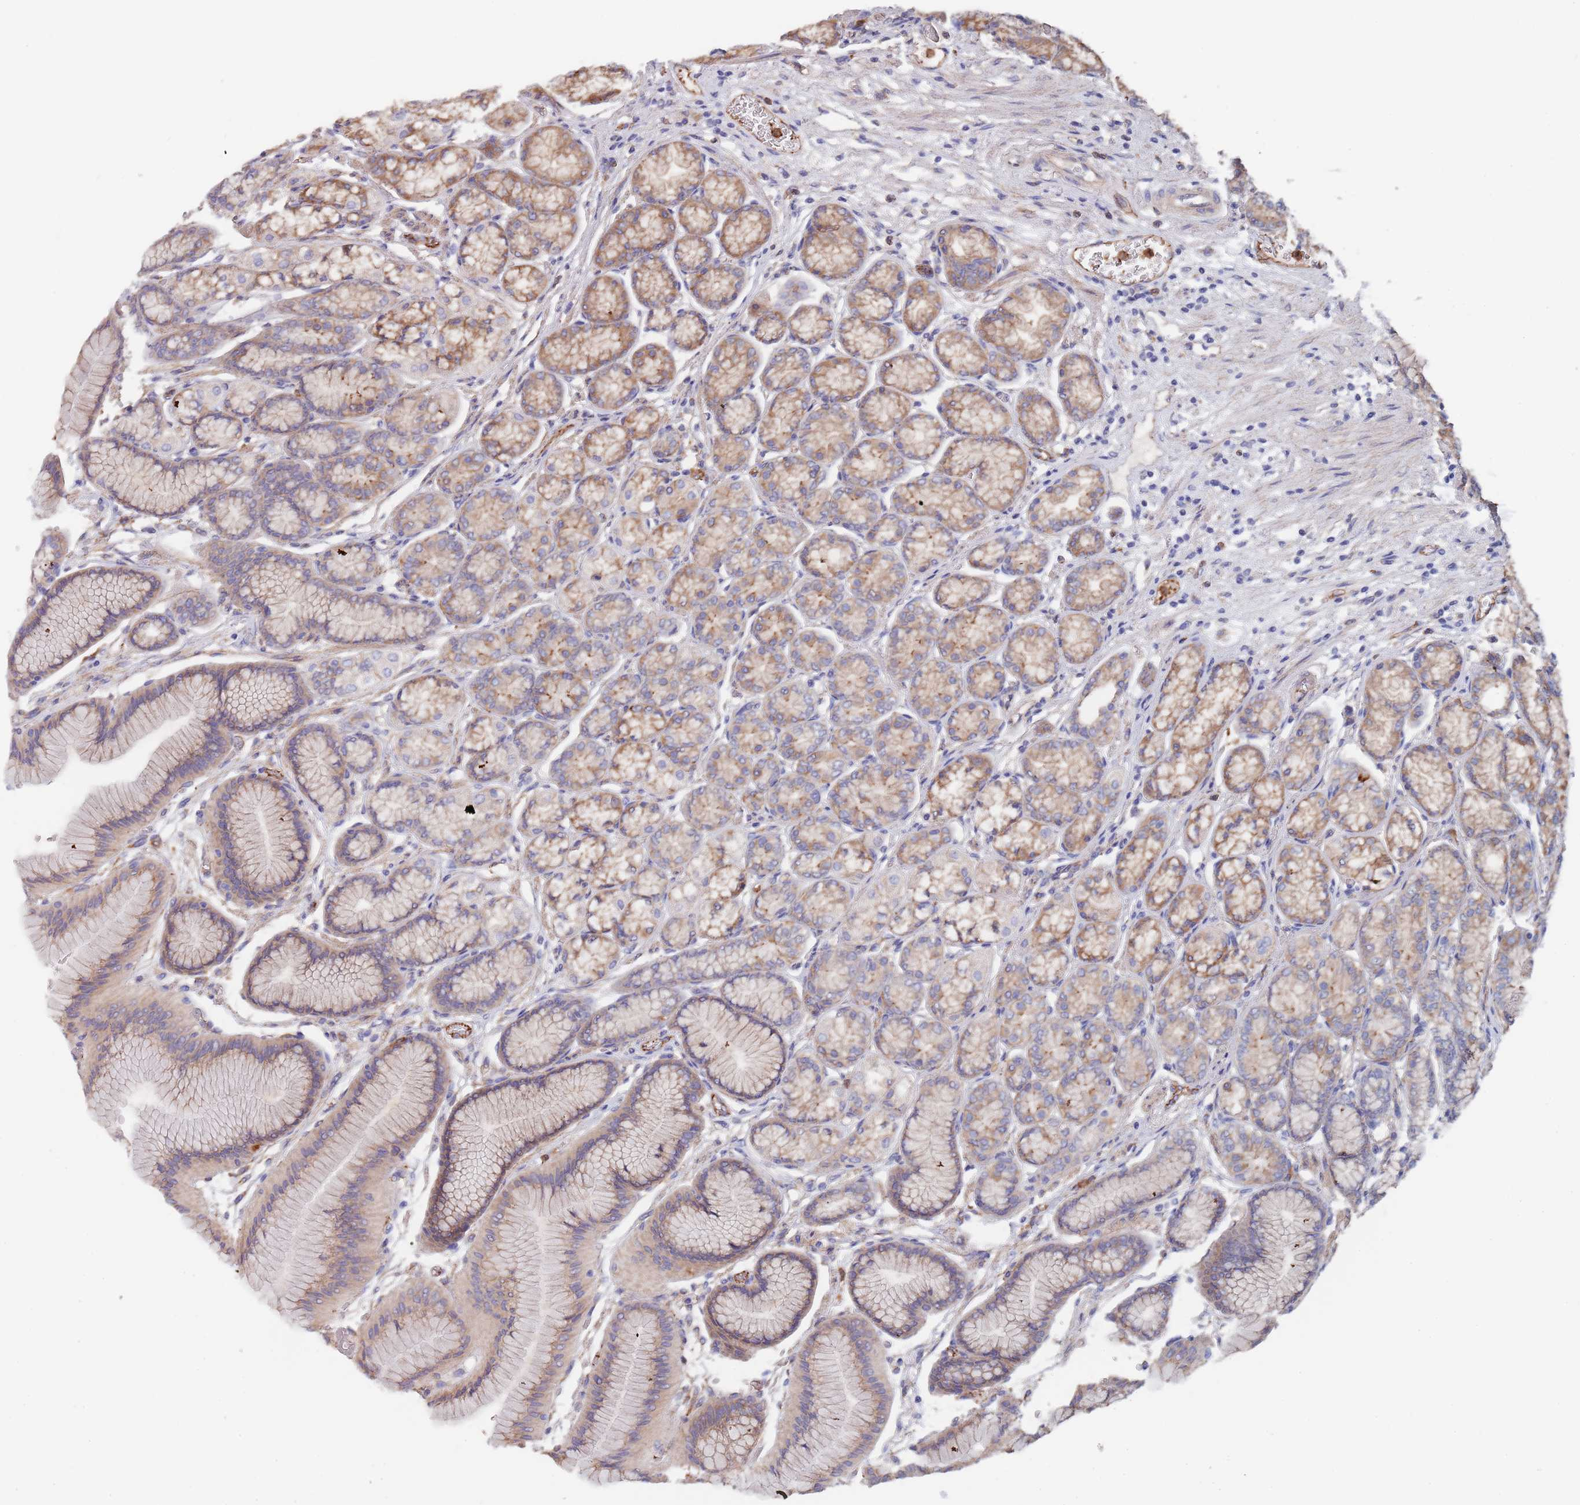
{"staining": {"intensity": "moderate", "quantity": "25%-75%", "location": "cytoplasmic/membranous"}, "tissue": "stomach", "cell_type": "Glandular cells", "image_type": "normal", "snomed": [{"axis": "morphology", "description": "Normal tissue, NOS"}, {"axis": "morphology", "description": "Adenocarcinoma, NOS"}, {"axis": "morphology", "description": "Adenocarcinoma, High grade"}, {"axis": "topography", "description": "Stomach, upper"}, {"axis": "topography", "description": "Stomach"}], "caption": "The histopathology image exhibits immunohistochemical staining of normal stomach. There is moderate cytoplasmic/membranous positivity is present in about 25%-75% of glandular cells. (Stains: DAB in brown, nuclei in blue, Microscopy: brightfield microscopy at high magnification).", "gene": "DCUN1D3", "patient": {"sex": "female", "age": 65}}